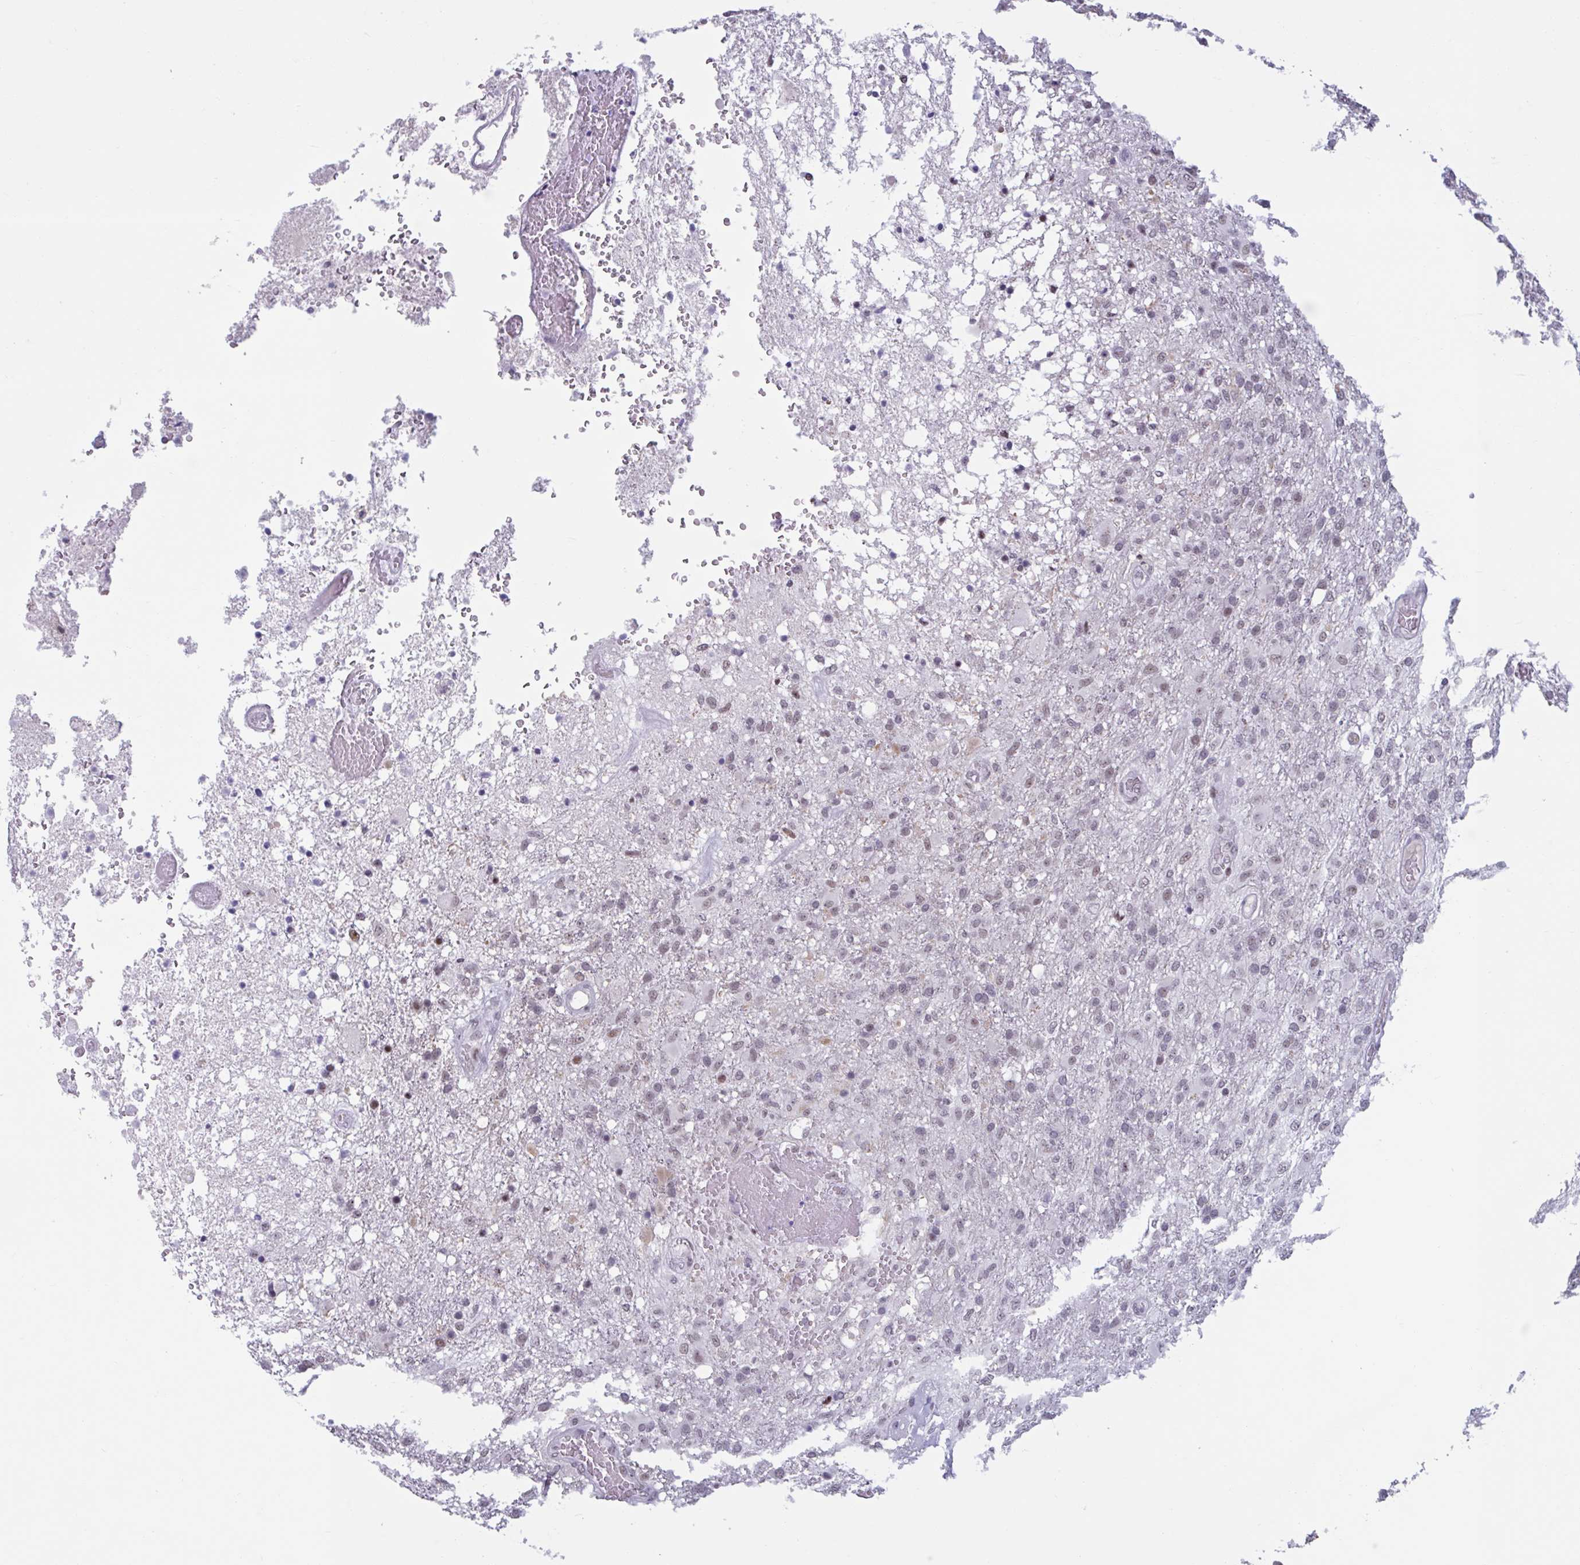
{"staining": {"intensity": "weak", "quantity": "25%-75%", "location": "nuclear"}, "tissue": "glioma", "cell_type": "Tumor cells", "image_type": "cancer", "snomed": [{"axis": "morphology", "description": "Glioma, malignant, High grade"}, {"axis": "topography", "description": "Brain"}], "caption": "Tumor cells display low levels of weak nuclear positivity in approximately 25%-75% of cells in malignant high-grade glioma.", "gene": "HSD17B6", "patient": {"sex": "female", "age": 74}}